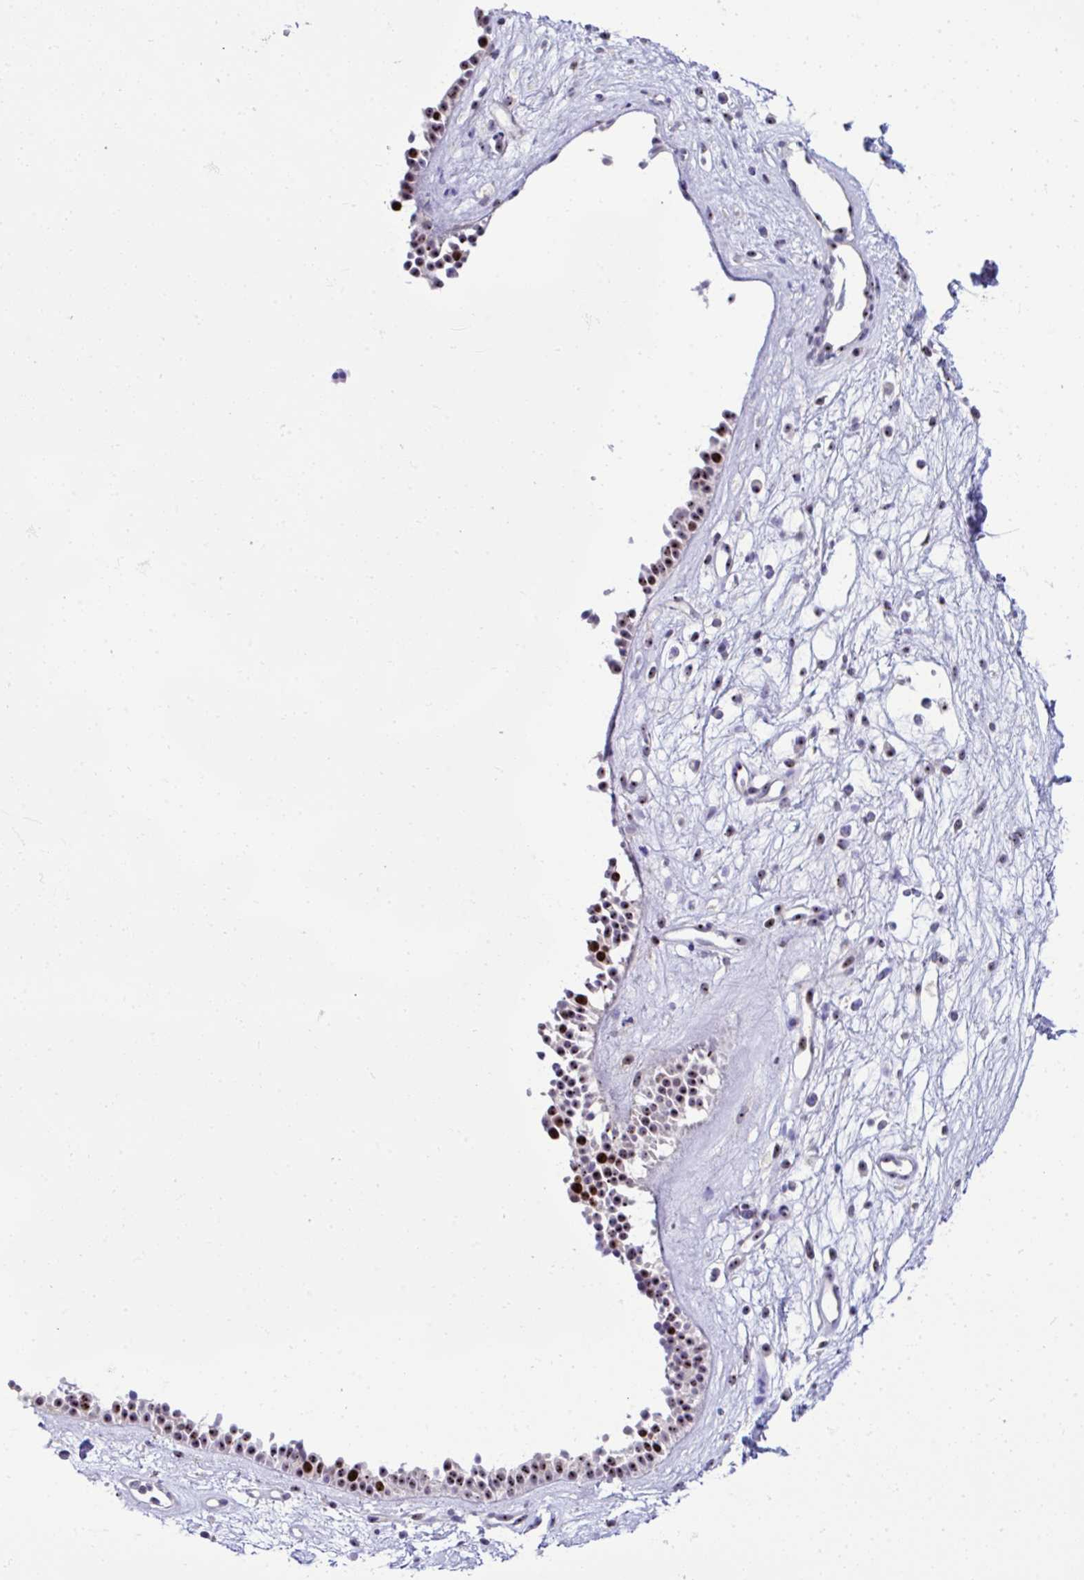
{"staining": {"intensity": "strong", "quantity": ">75%", "location": "nuclear"}, "tissue": "nasopharynx", "cell_type": "Respiratory epithelial cells", "image_type": "normal", "snomed": [{"axis": "morphology", "description": "Normal tissue, NOS"}, {"axis": "topography", "description": "Nasopharynx"}], "caption": "This is a photomicrograph of immunohistochemistry staining of benign nasopharynx, which shows strong staining in the nuclear of respiratory epithelial cells.", "gene": "CEP72", "patient": {"sex": "male", "age": 56}}